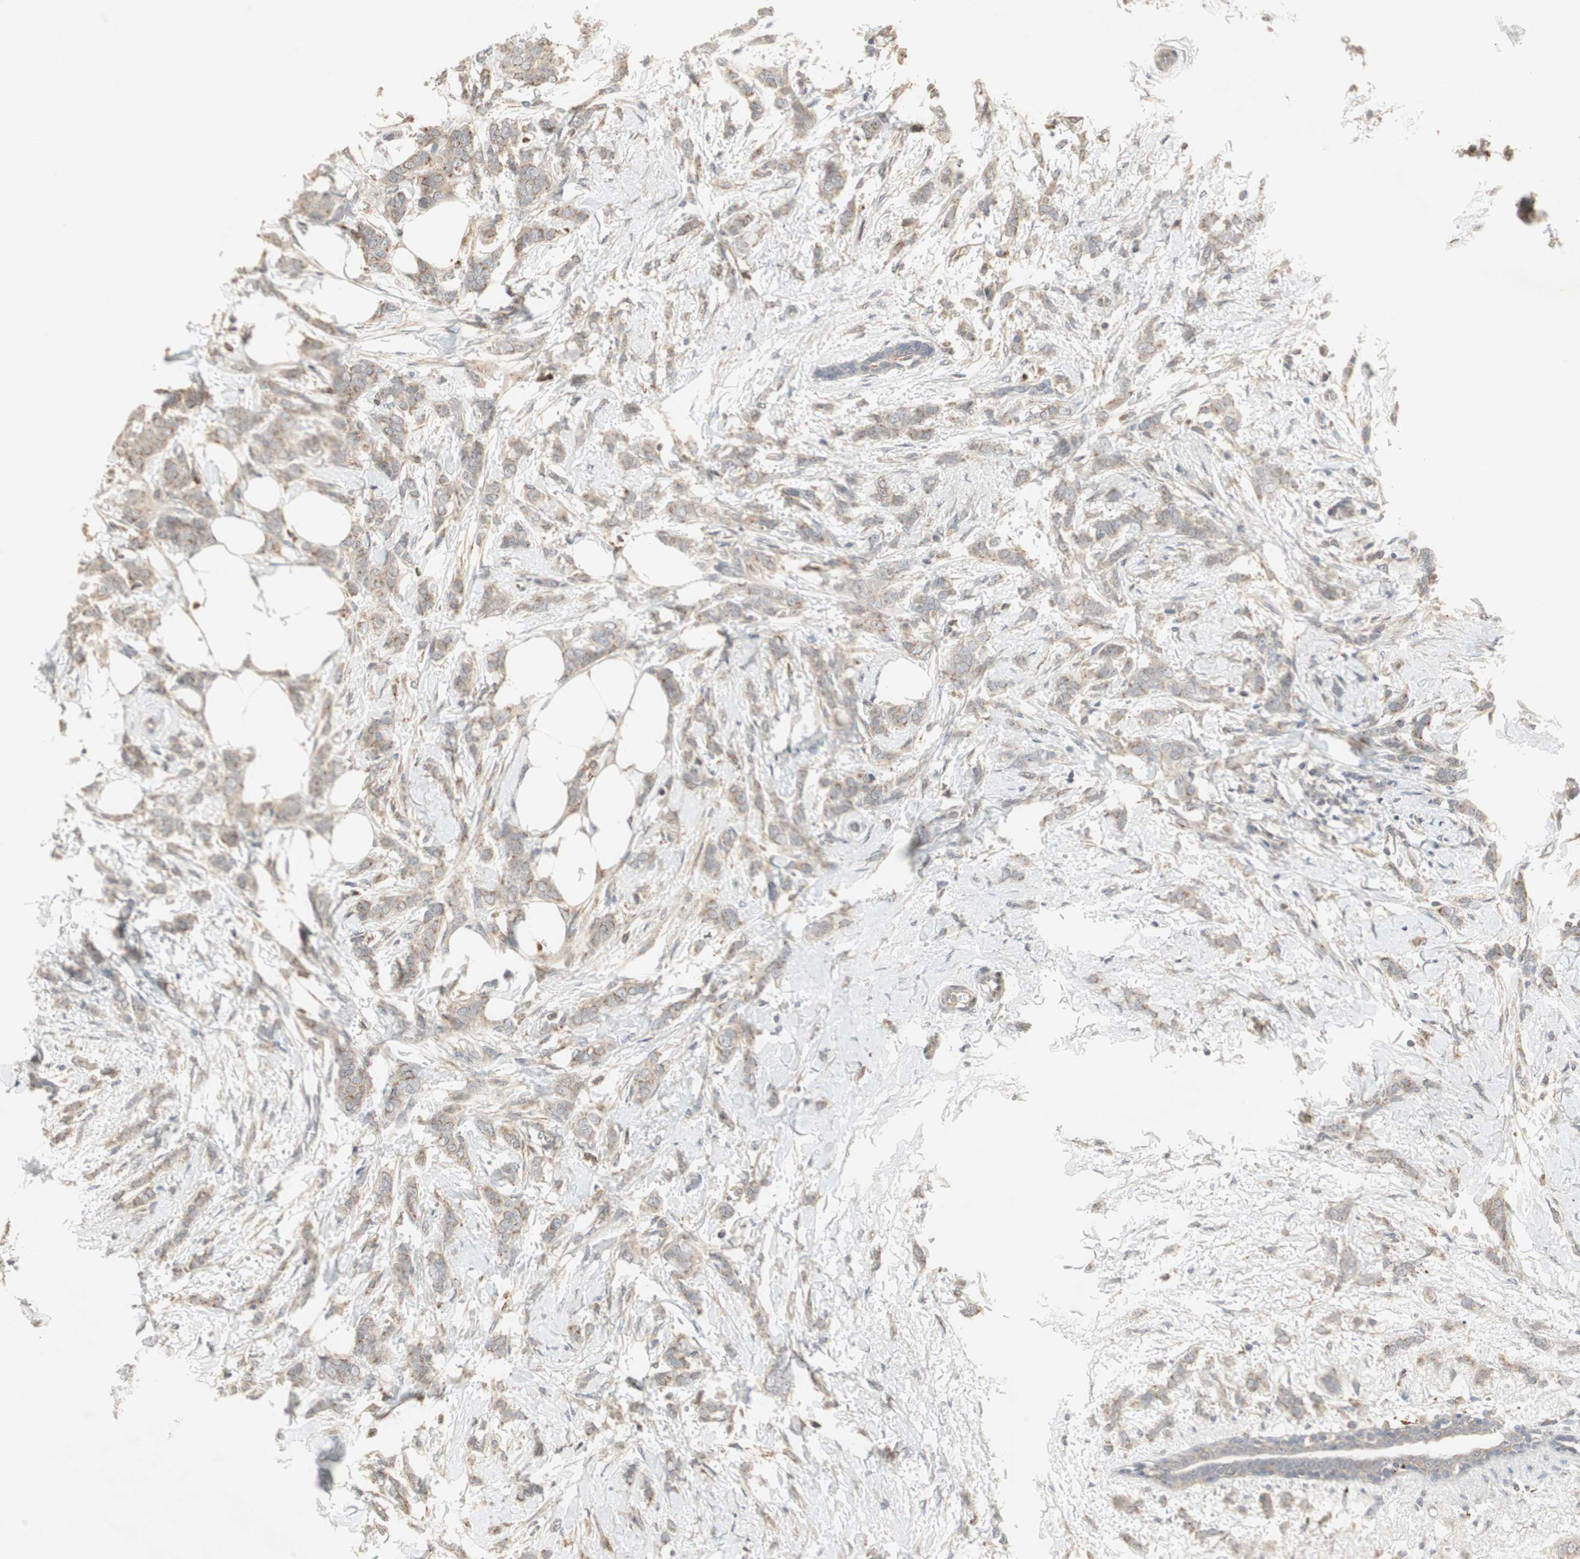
{"staining": {"intensity": "weak", "quantity": "25%-75%", "location": "cytoplasmic/membranous"}, "tissue": "breast cancer", "cell_type": "Tumor cells", "image_type": "cancer", "snomed": [{"axis": "morphology", "description": "Lobular carcinoma, in situ"}, {"axis": "morphology", "description": "Lobular carcinoma"}, {"axis": "topography", "description": "Breast"}], "caption": "Protein staining reveals weak cytoplasmic/membranous expression in approximately 25%-75% of tumor cells in breast cancer (lobular carcinoma in situ). (brown staining indicates protein expression, while blue staining denotes nuclei).", "gene": "SNX4", "patient": {"sex": "female", "age": 41}}